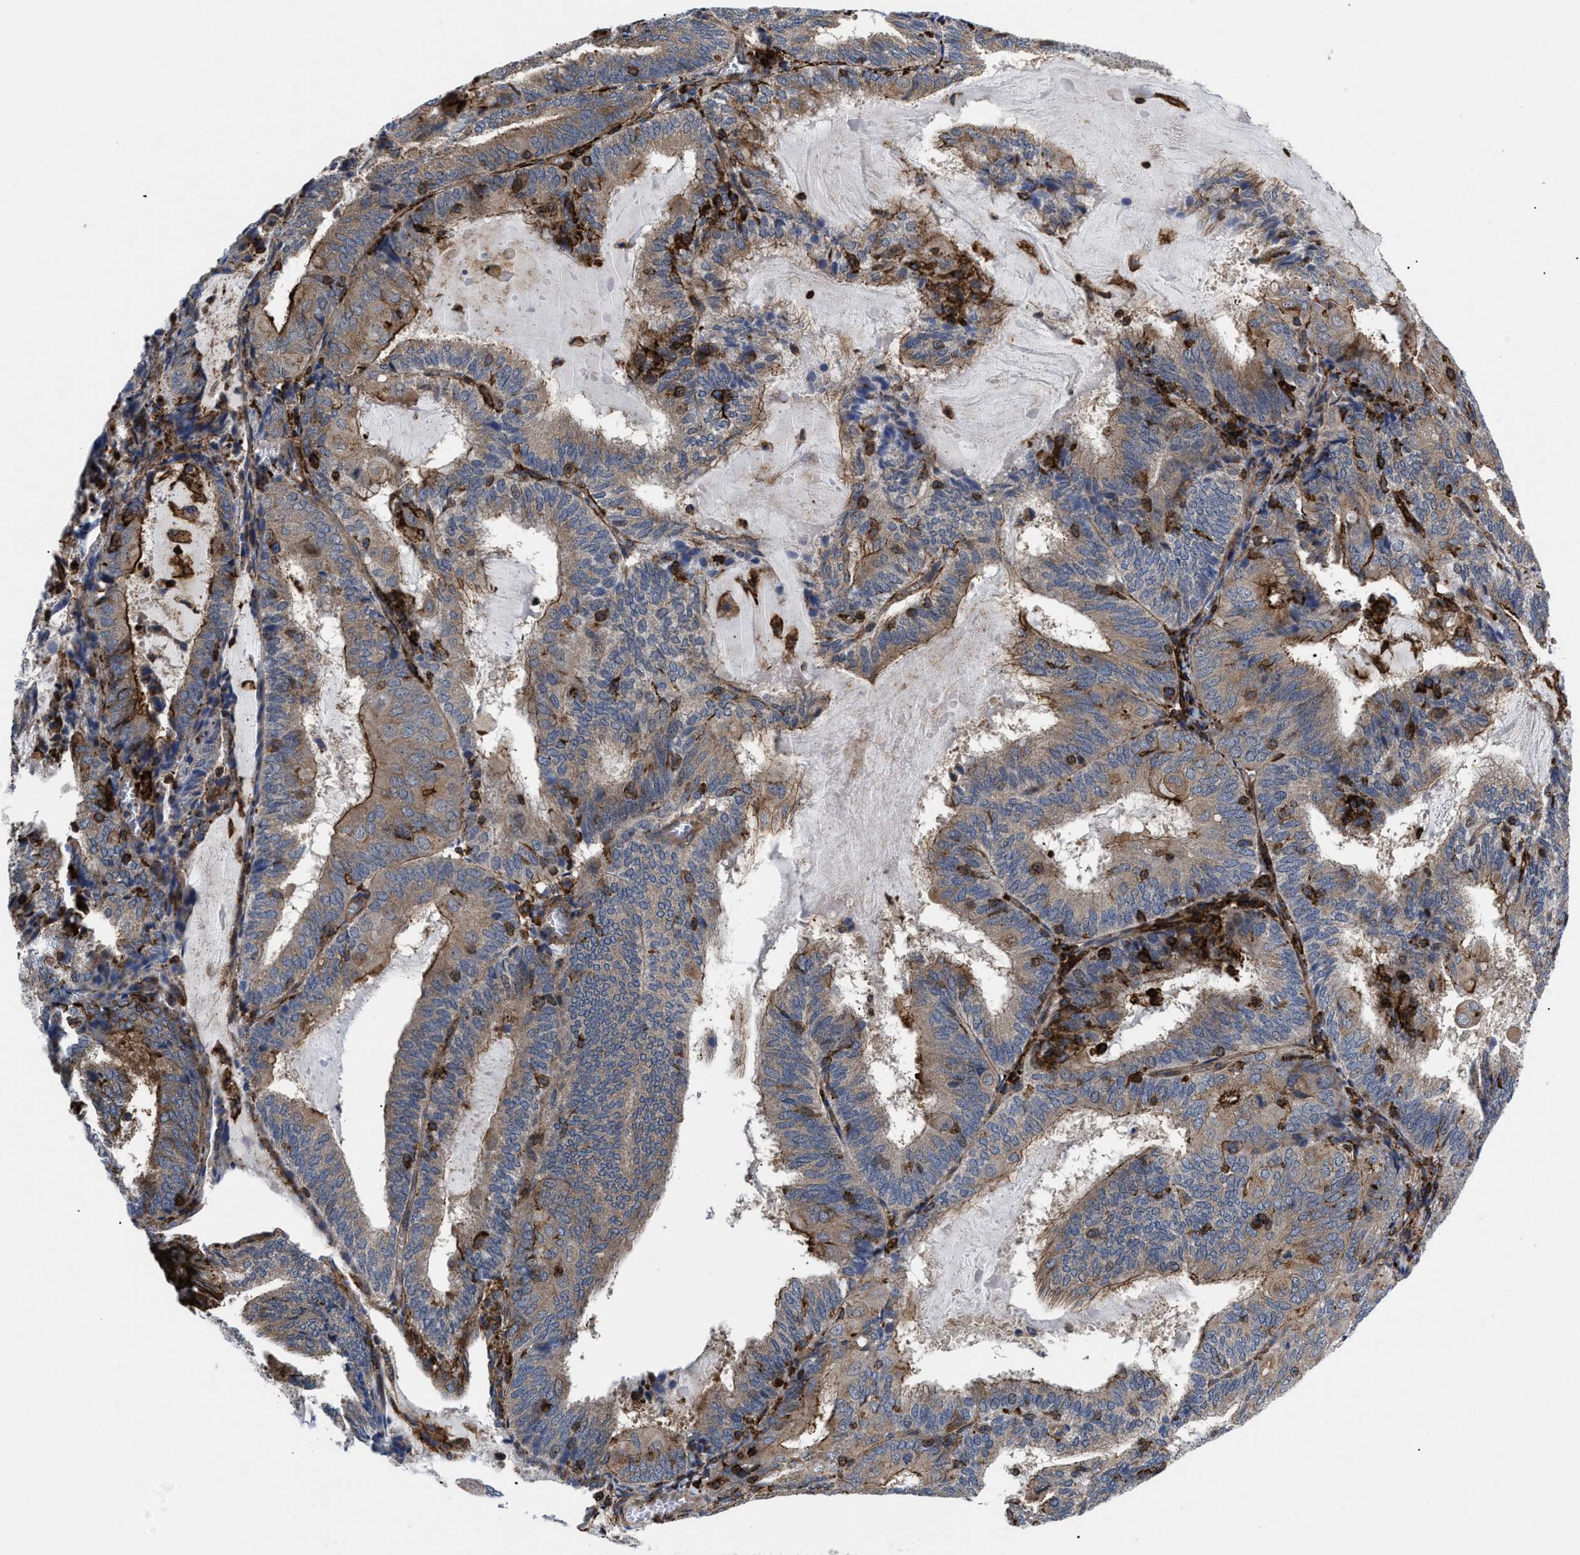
{"staining": {"intensity": "strong", "quantity": ">75%", "location": "cytoplasmic/membranous"}, "tissue": "endometrial cancer", "cell_type": "Tumor cells", "image_type": "cancer", "snomed": [{"axis": "morphology", "description": "Adenocarcinoma, NOS"}, {"axis": "topography", "description": "Endometrium"}], "caption": "Brown immunohistochemical staining in endometrial cancer (adenocarcinoma) exhibits strong cytoplasmic/membranous positivity in about >75% of tumor cells.", "gene": "SPAST", "patient": {"sex": "female", "age": 81}}